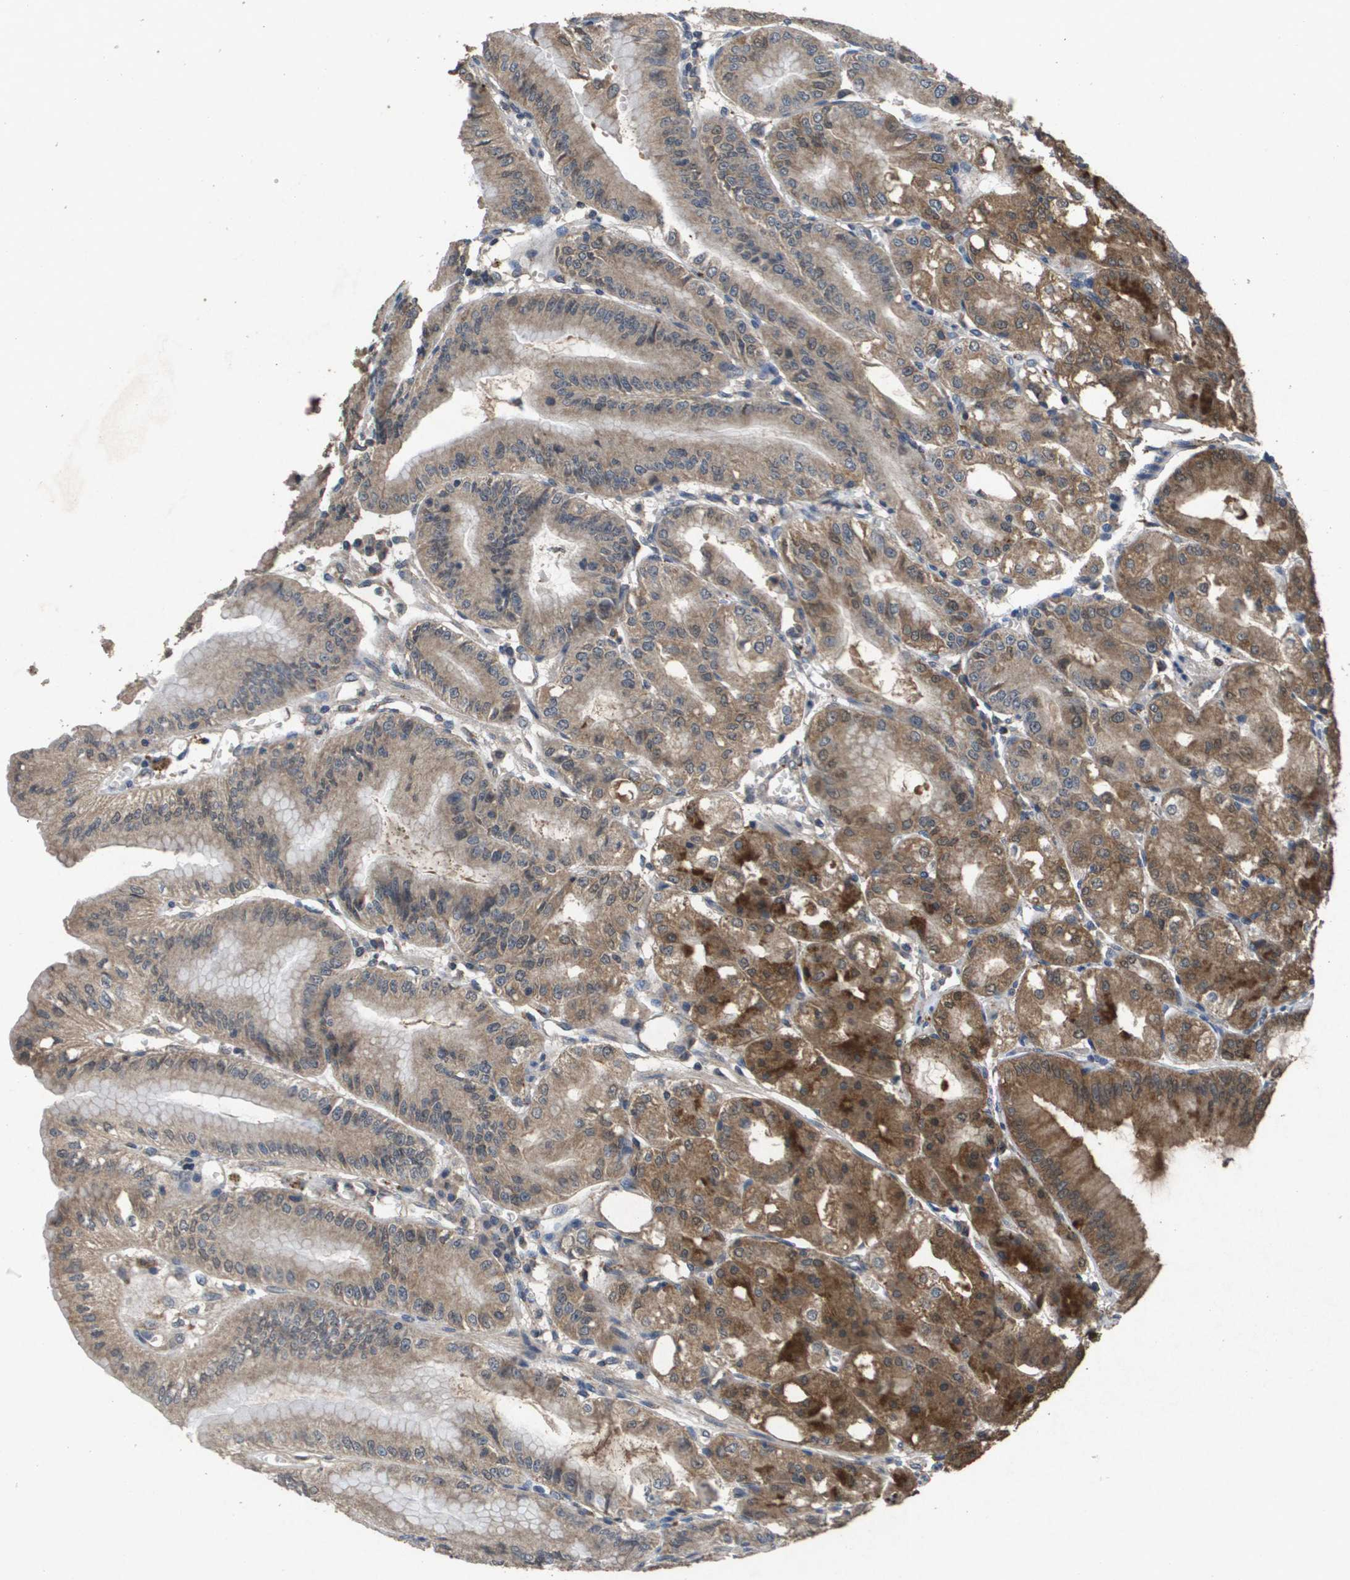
{"staining": {"intensity": "strong", "quantity": "25%-75%", "location": "cytoplasmic/membranous"}, "tissue": "stomach", "cell_type": "Glandular cells", "image_type": "normal", "snomed": [{"axis": "morphology", "description": "Normal tissue, NOS"}, {"axis": "topography", "description": "Stomach, lower"}], "caption": "An image of stomach stained for a protein demonstrates strong cytoplasmic/membranous brown staining in glandular cells.", "gene": "PROC", "patient": {"sex": "male", "age": 71}}